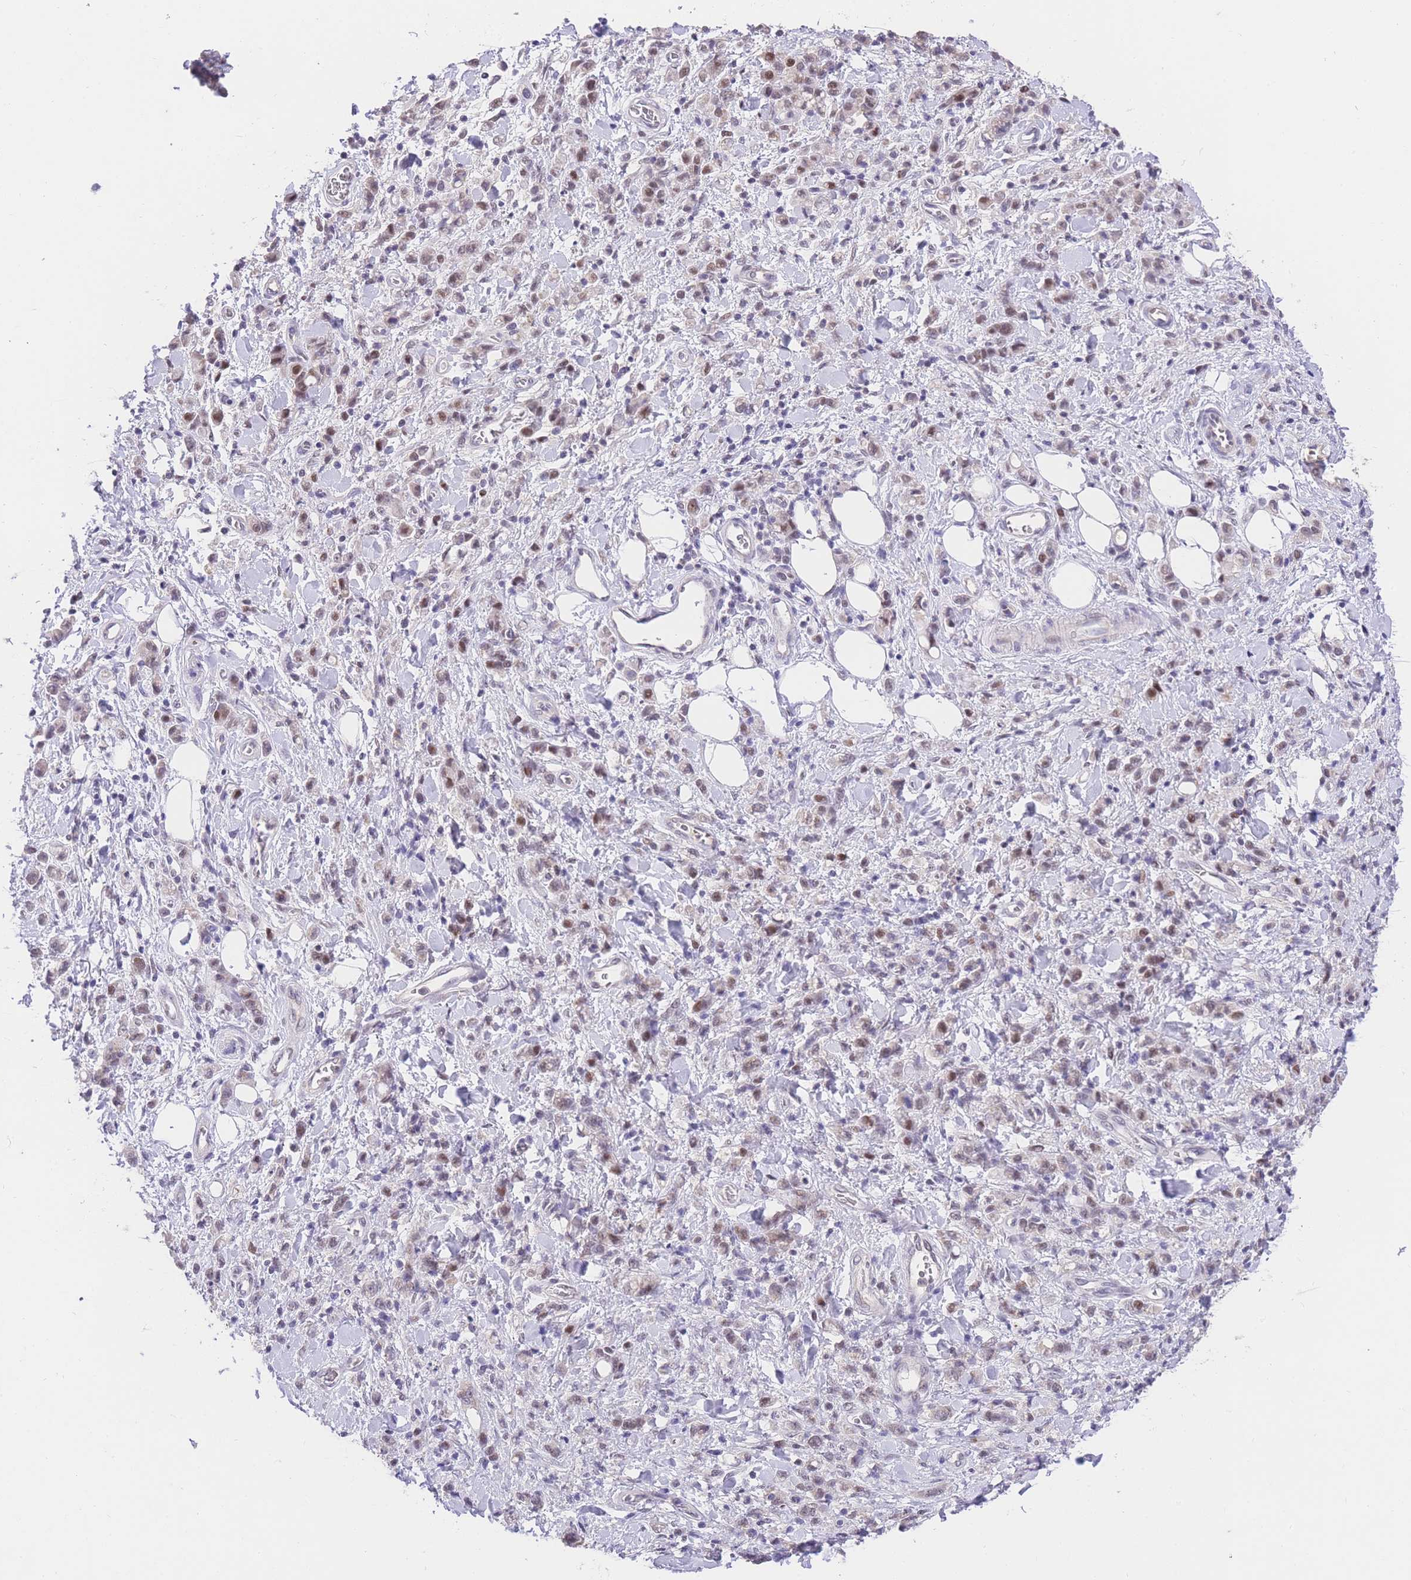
{"staining": {"intensity": "weak", "quantity": "25%-75%", "location": "nuclear"}, "tissue": "stomach cancer", "cell_type": "Tumor cells", "image_type": "cancer", "snomed": [{"axis": "morphology", "description": "Adenocarcinoma, NOS"}, {"axis": "topography", "description": "Stomach"}], "caption": "About 25%-75% of tumor cells in human stomach adenocarcinoma demonstrate weak nuclear protein staining as visualized by brown immunohistochemical staining.", "gene": "SLC35F2", "patient": {"sex": "male", "age": 77}}